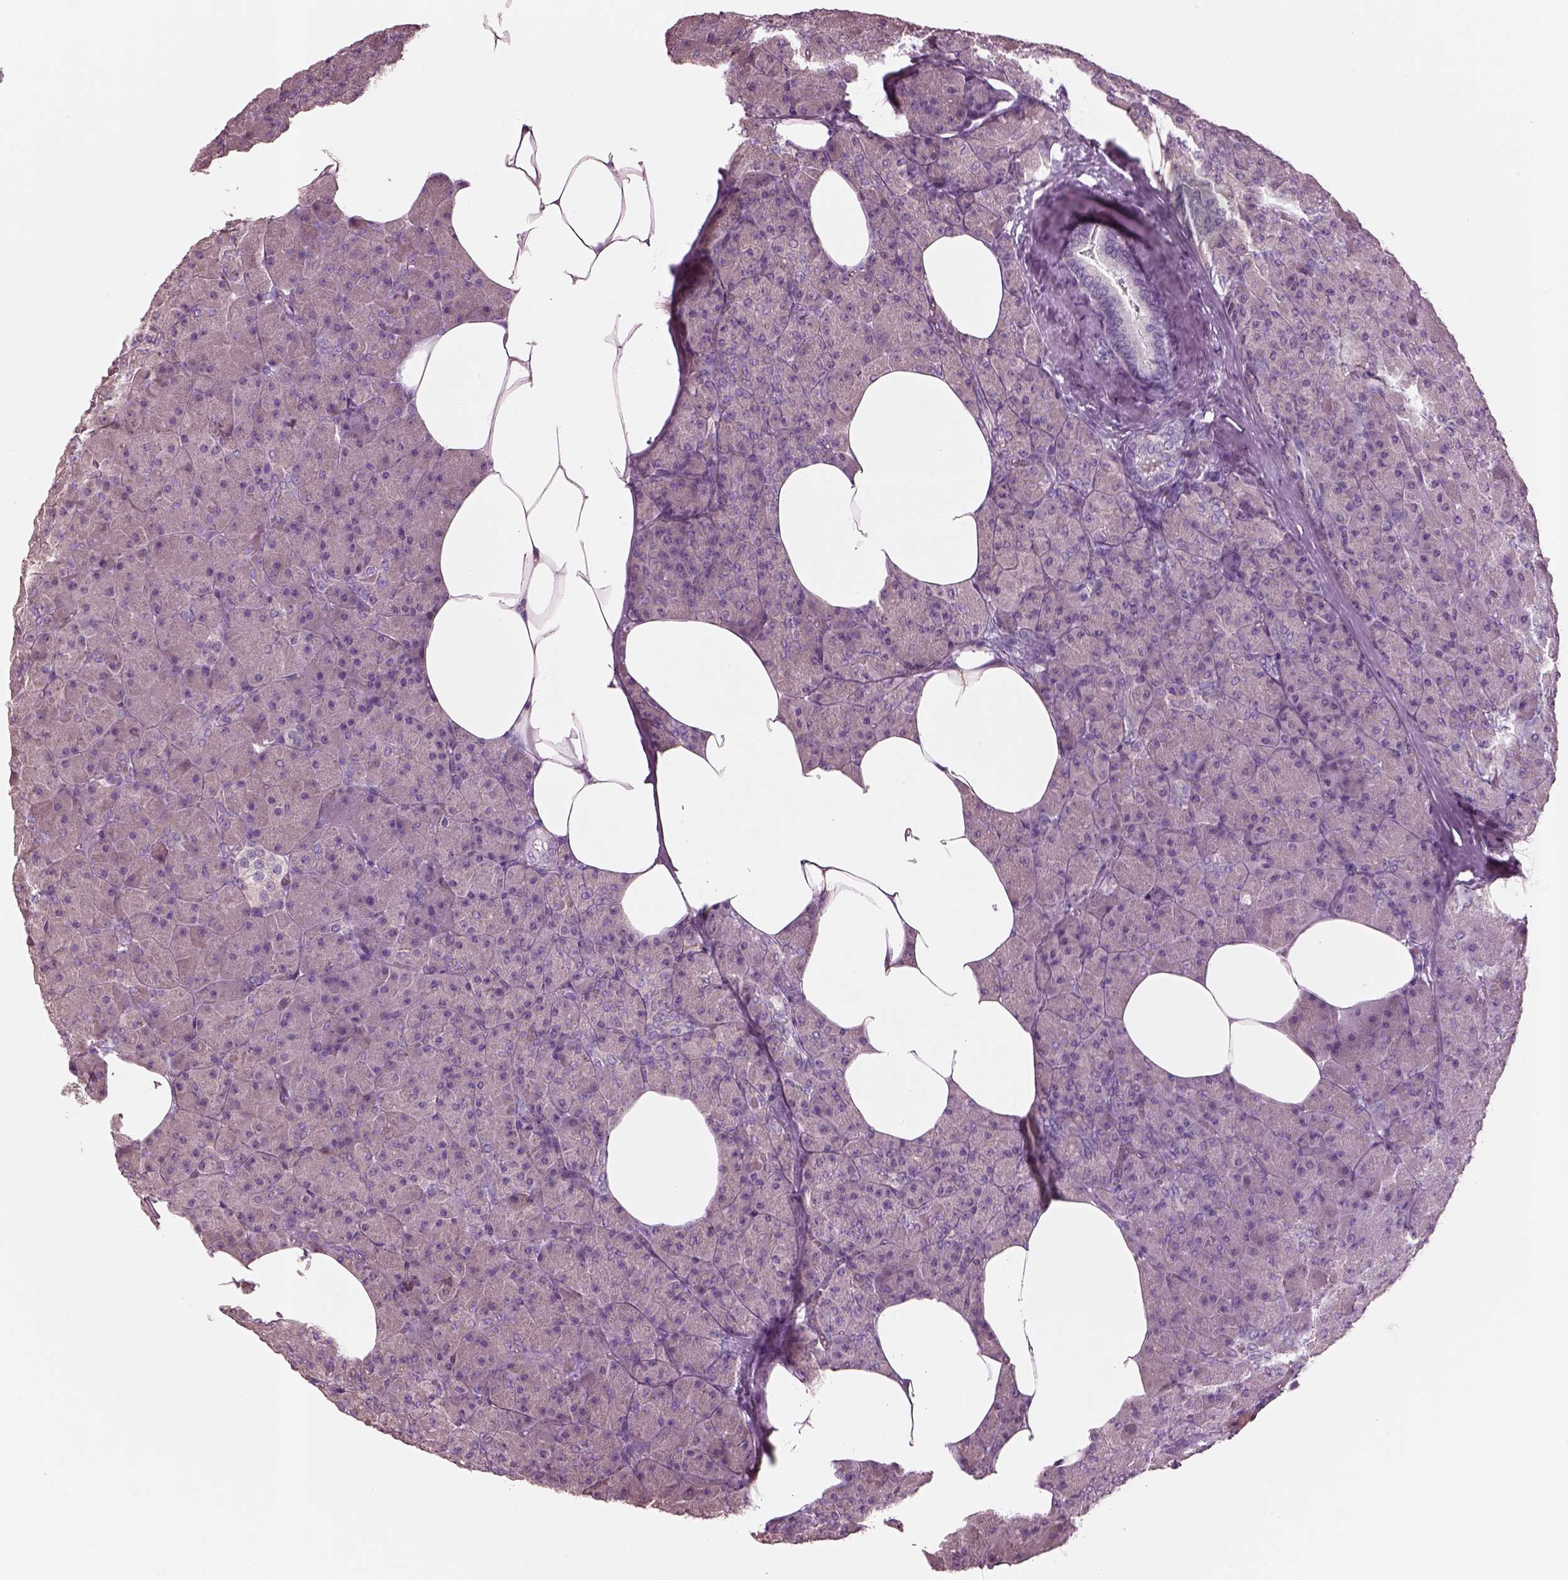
{"staining": {"intensity": "negative", "quantity": "none", "location": "none"}, "tissue": "pancreas", "cell_type": "Exocrine glandular cells", "image_type": "normal", "snomed": [{"axis": "morphology", "description": "Normal tissue, NOS"}, {"axis": "topography", "description": "Pancreas"}], "caption": "An IHC photomicrograph of benign pancreas is shown. There is no staining in exocrine glandular cells of pancreas. The staining was performed using DAB to visualize the protein expression in brown, while the nuclei were stained in blue with hematoxylin (Magnification: 20x).", "gene": "SLC27A2", "patient": {"sex": "female", "age": 45}}